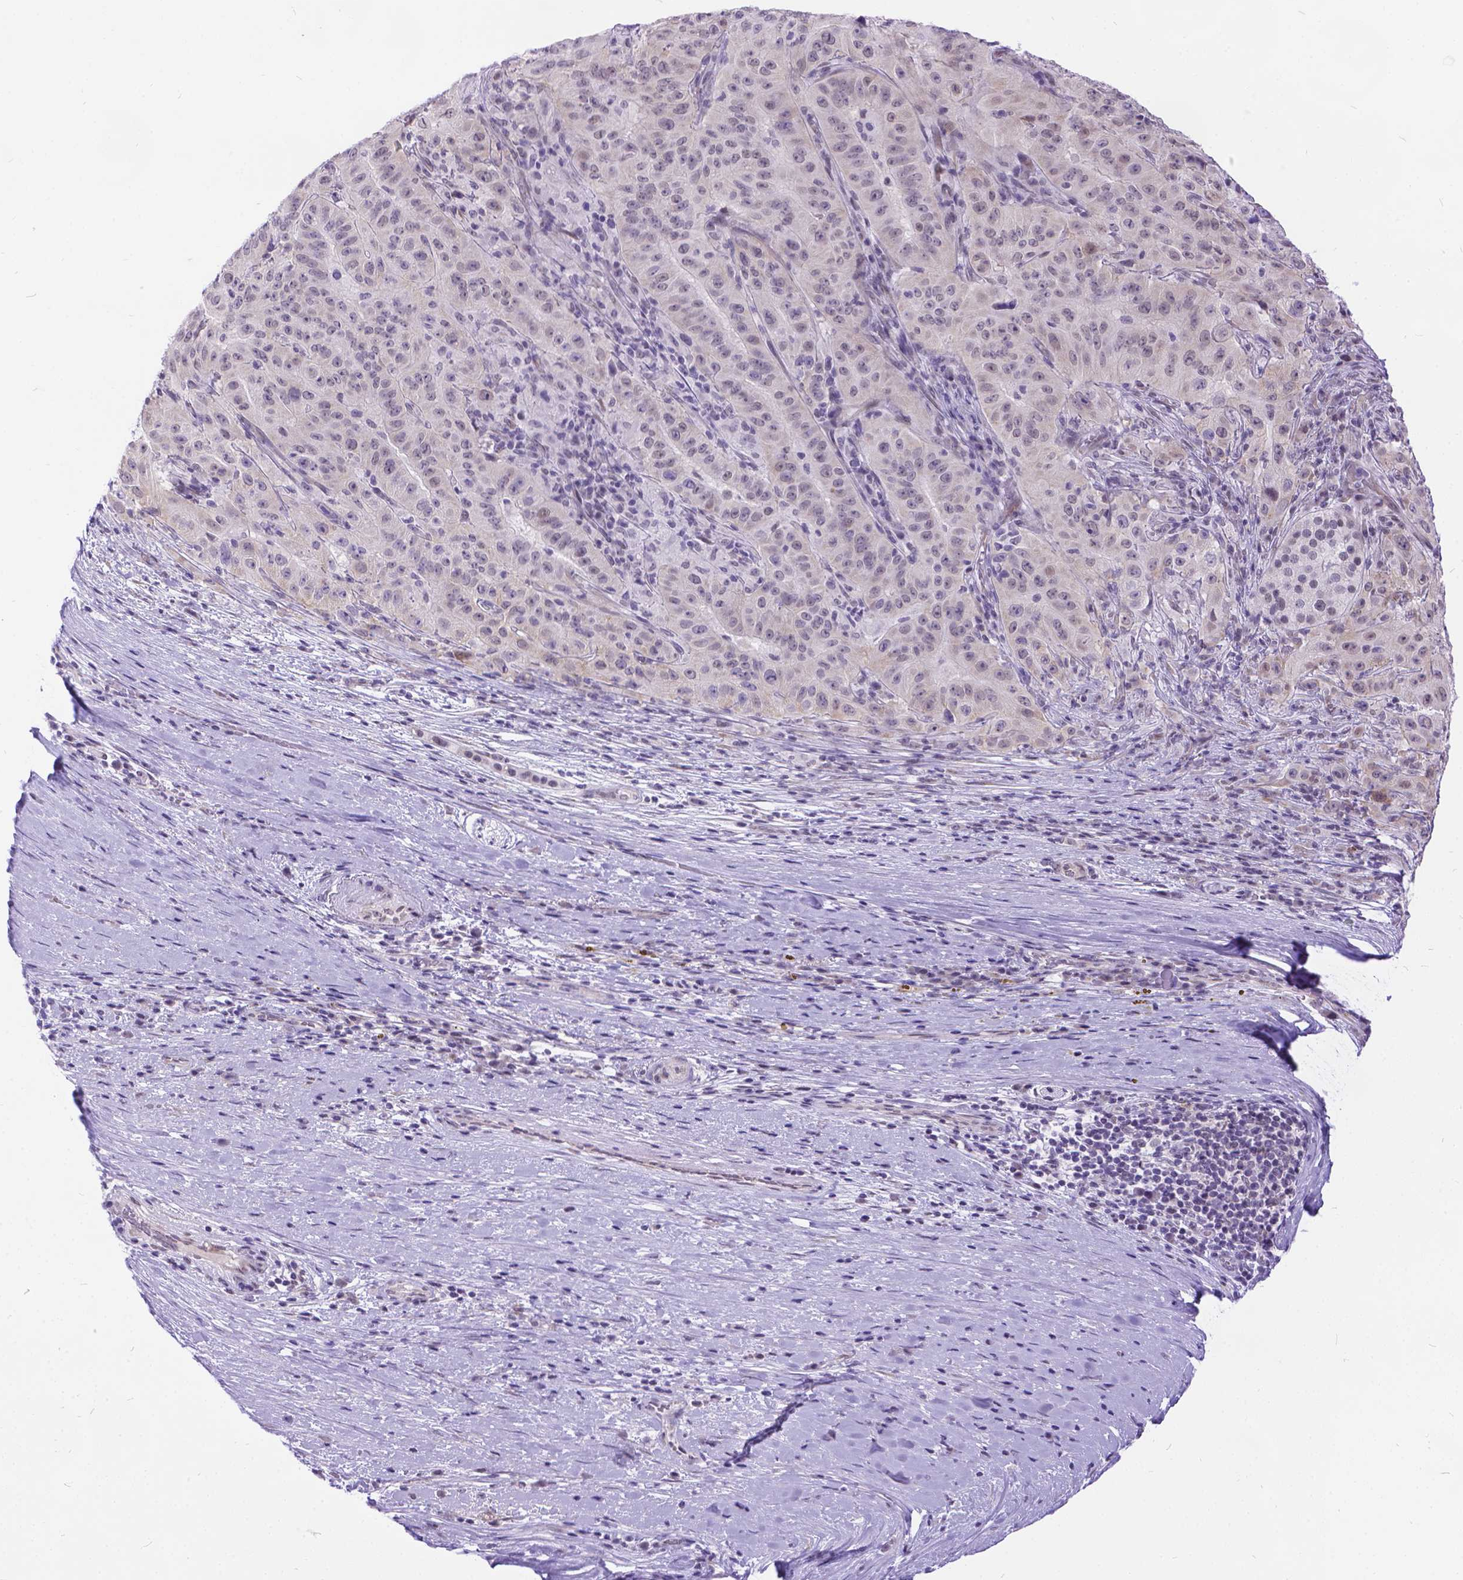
{"staining": {"intensity": "weak", "quantity": "<25%", "location": "cytoplasmic/membranous,nuclear"}, "tissue": "pancreatic cancer", "cell_type": "Tumor cells", "image_type": "cancer", "snomed": [{"axis": "morphology", "description": "Adenocarcinoma, NOS"}, {"axis": "topography", "description": "Pancreas"}], "caption": "IHC of human pancreatic adenocarcinoma exhibits no expression in tumor cells.", "gene": "FAM124B", "patient": {"sex": "male", "age": 63}}